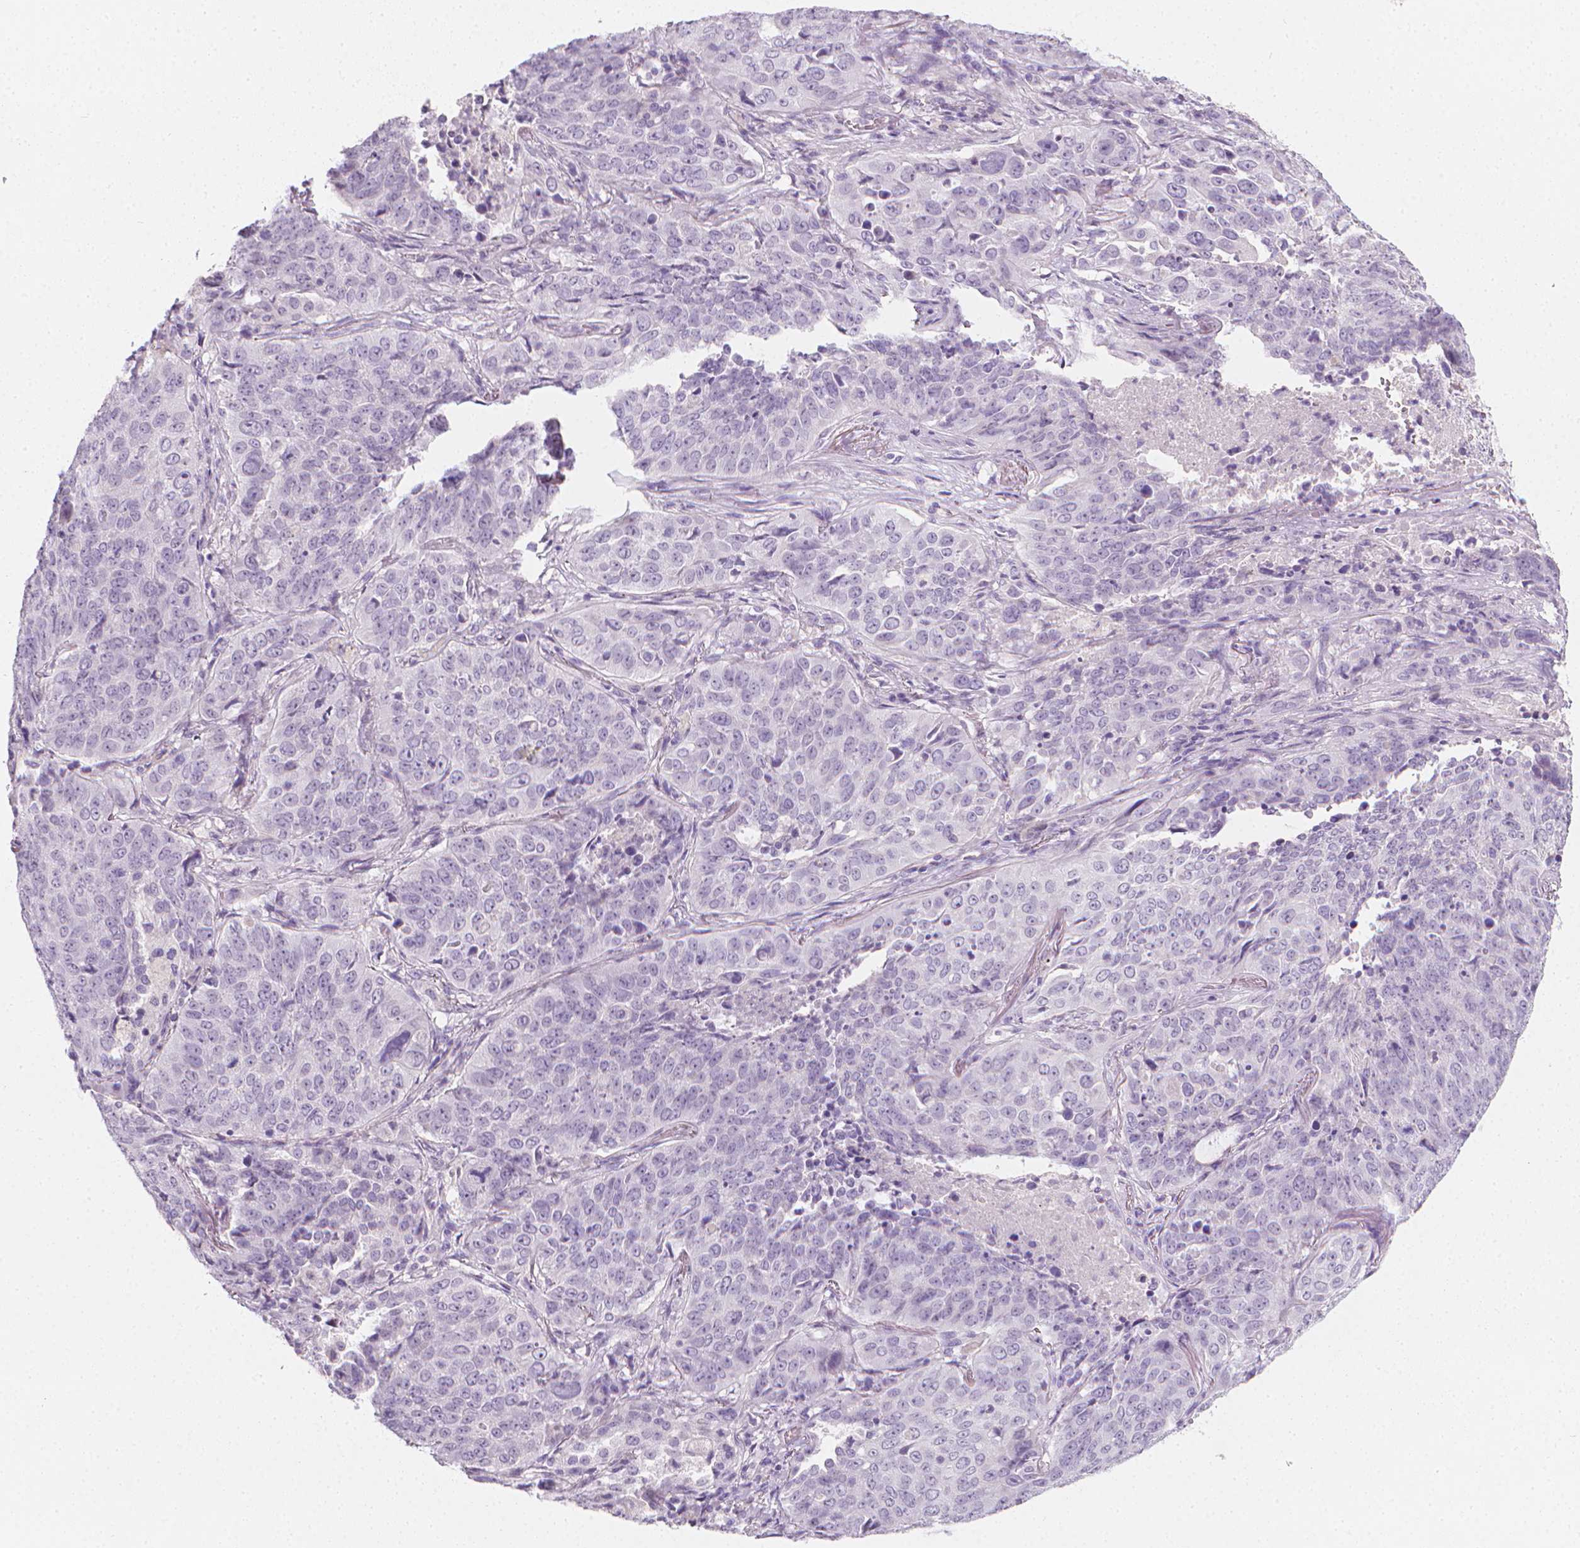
{"staining": {"intensity": "negative", "quantity": "none", "location": "none"}, "tissue": "lung cancer", "cell_type": "Tumor cells", "image_type": "cancer", "snomed": [{"axis": "morphology", "description": "Normal tissue, NOS"}, {"axis": "morphology", "description": "Squamous cell carcinoma, NOS"}, {"axis": "topography", "description": "Bronchus"}, {"axis": "topography", "description": "Lung"}], "caption": "Immunohistochemistry (IHC) histopathology image of neoplastic tissue: human lung cancer (squamous cell carcinoma) stained with DAB reveals no significant protein staining in tumor cells.", "gene": "DCAF8L1", "patient": {"sex": "male", "age": 64}}